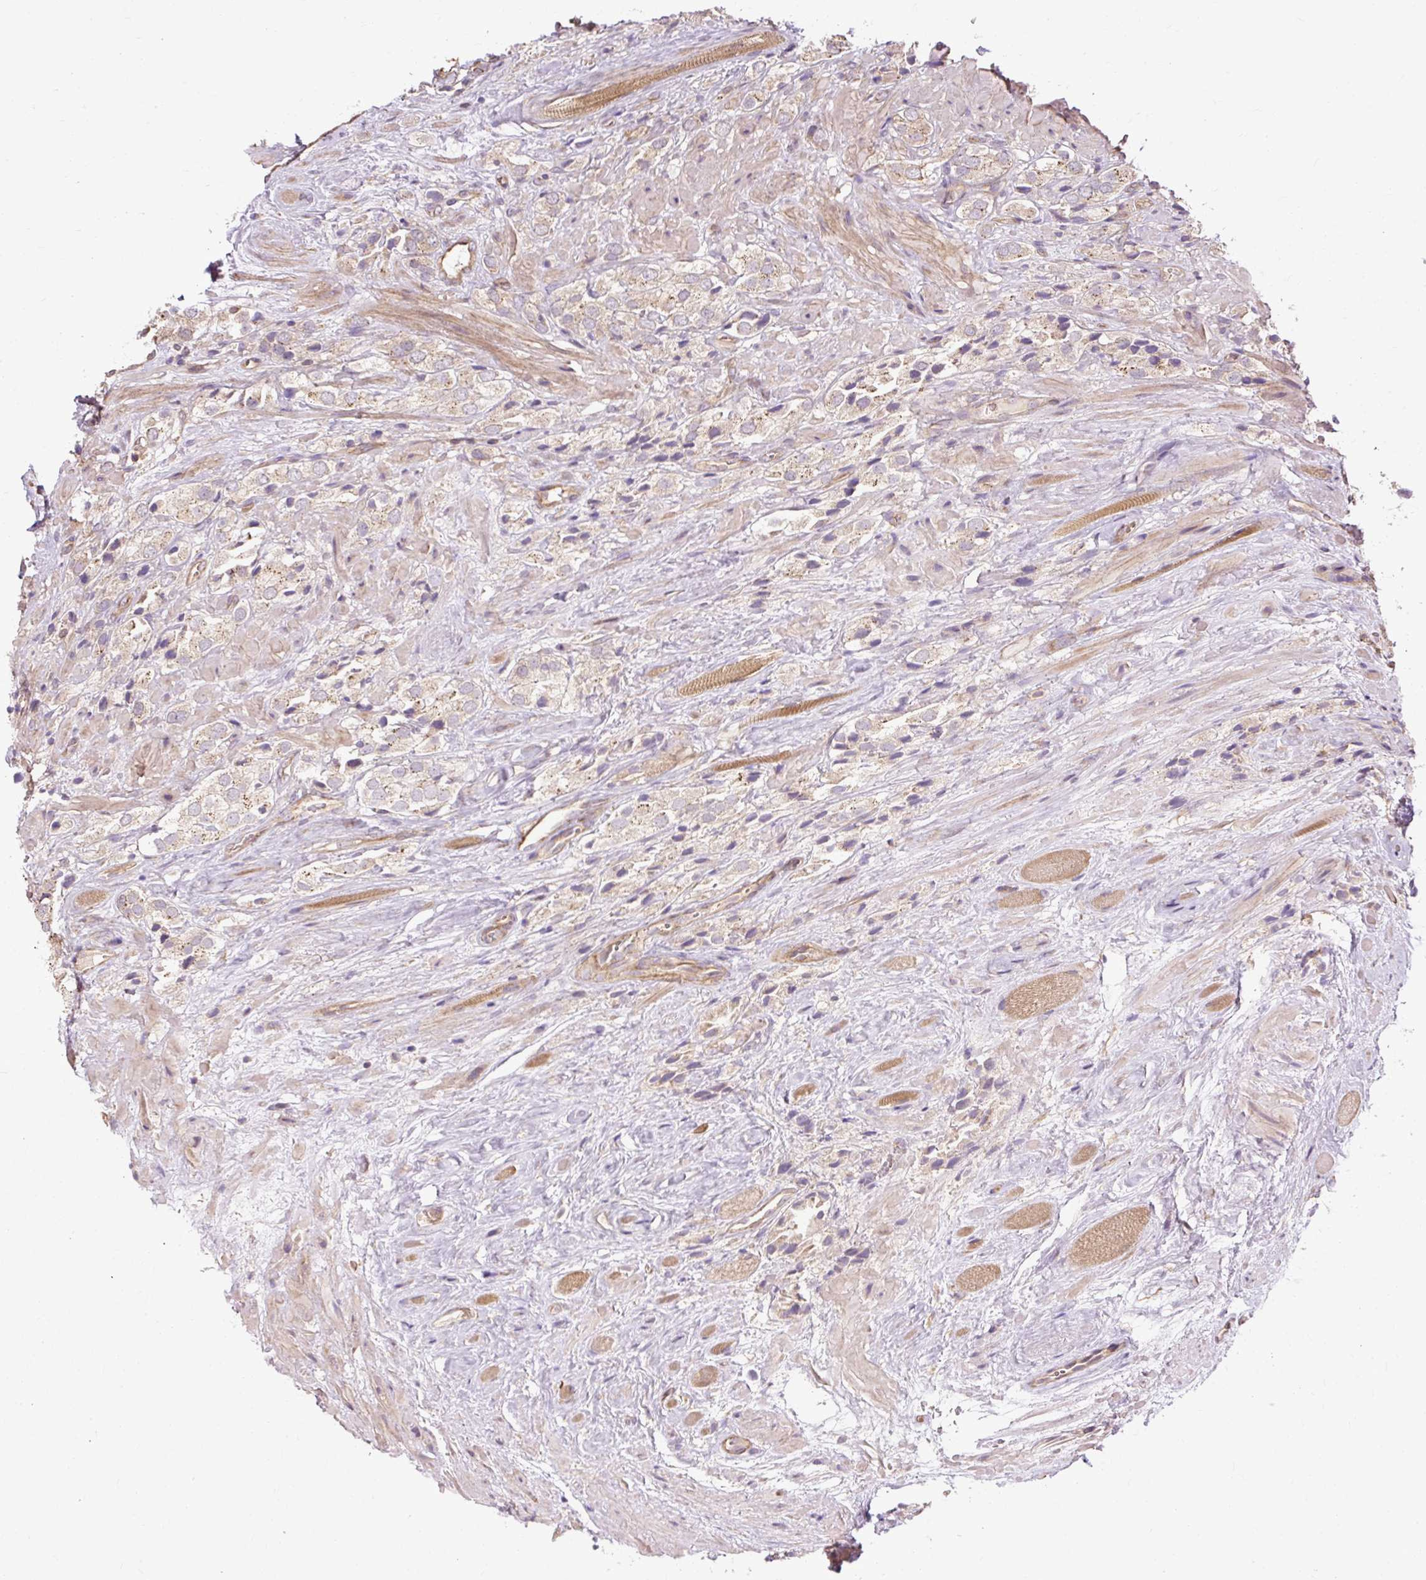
{"staining": {"intensity": "weak", "quantity": "25%-75%", "location": "cytoplasmic/membranous"}, "tissue": "prostate cancer", "cell_type": "Tumor cells", "image_type": "cancer", "snomed": [{"axis": "morphology", "description": "Adenocarcinoma, High grade"}, {"axis": "topography", "description": "Prostate and seminal vesicle, NOS"}], "caption": "Protein expression analysis of human high-grade adenocarcinoma (prostate) reveals weak cytoplasmic/membranous positivity in about 25%-75% of tumor cells.", "gene": "FLRT1", "patient": {"sex": "male", "age": 64}}